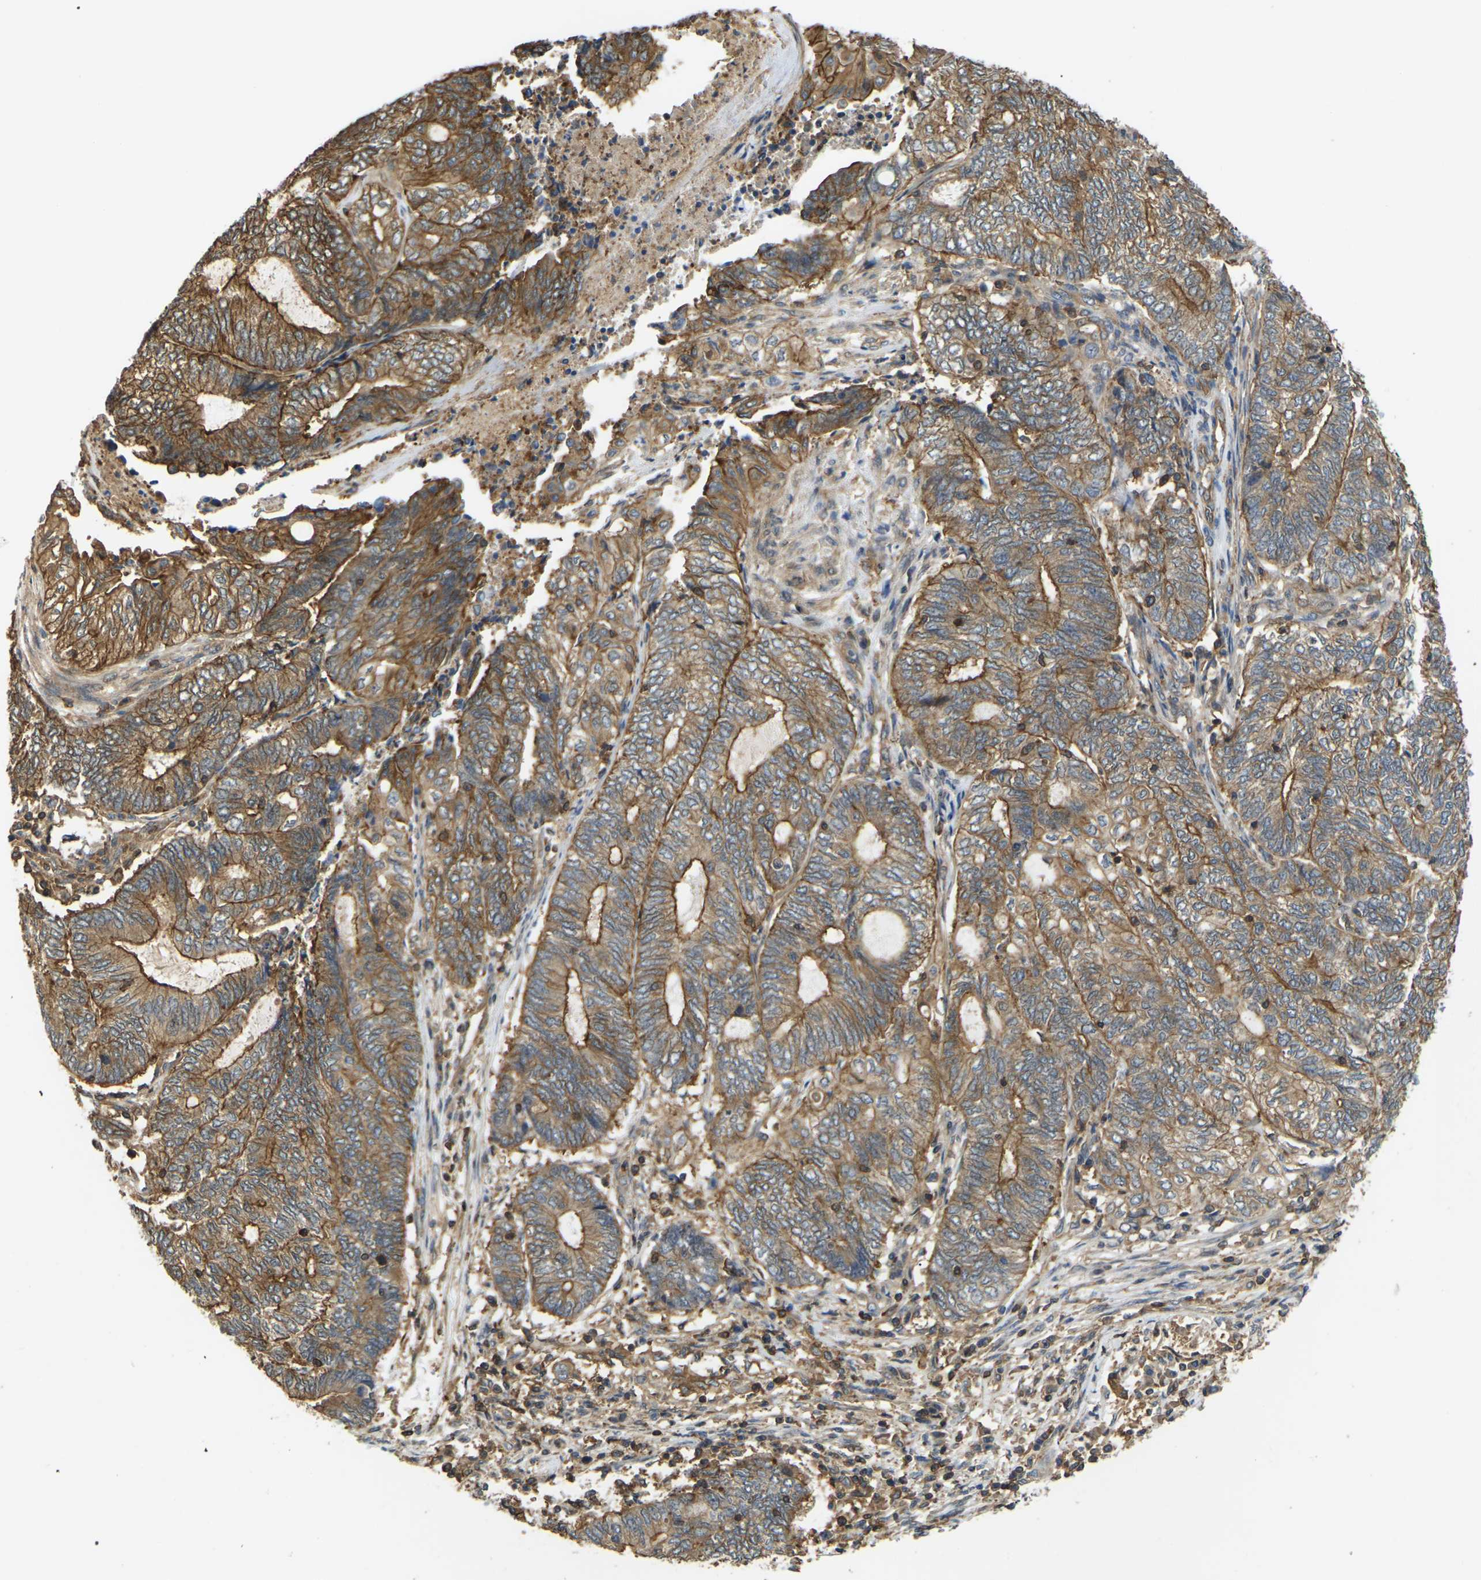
{"staining": {"intensity": "moderate", "quantity": ">75%", "location": "cytoplasmic/membranous"}, "tissue": "endometrial cancer", "cell_type": "Tumor cells", "image_type": "cancer", "snomed": [{"axis": "morphology", "description": "Adenocarcinoma, NOS"}, {"axis": "topography", "description": "Uterus"}, {"axis": "topography", "description": "Endometrium"}], "caption": "IHC (DAB (3,3'-diaminobenzidine)) staining of human adenocarcinoma (endometrial) displays moderate cytoplasmic/membranous protein staining in approximately >75% of tumor cells. (DAB = brown stain, brightfield microscopy at high magnification).", "gene": "IQGAP1", "patient": {"sex": "female", "age": 70}}